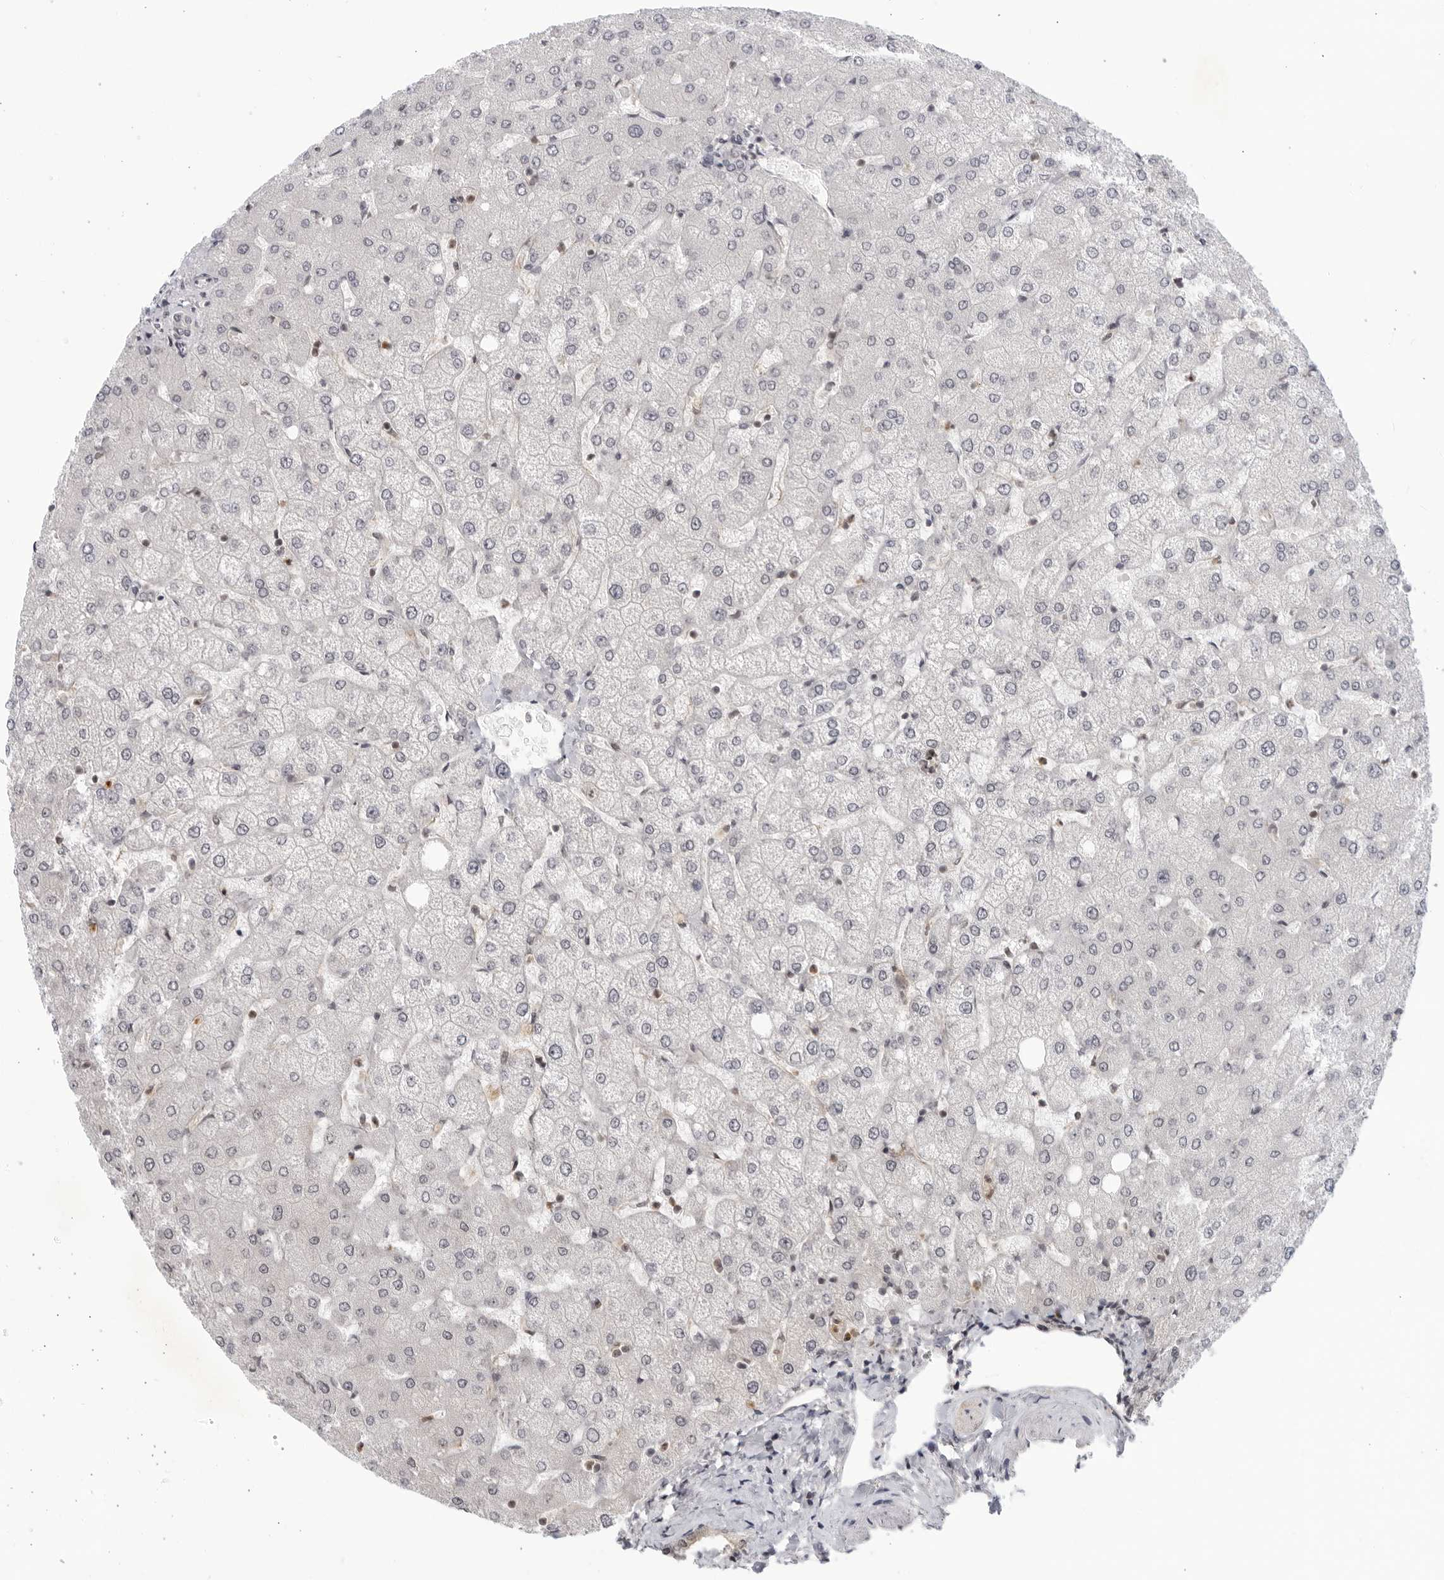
{"staining": {"intensity": "weak", "quantity": "25%-75%", "location": "nuclear"}, "tissue": "liver", "cell_type": "Cholangiocytes", "image_type": "normal", "snomed": [{"axis": "morphology", "description": "Normal tissue, NOS"}, {"axis": "topography", "description": "Liver"}], "caption": "The histopathology image shows a brown stain indicating the presence of a protein in the nuclear of cholangiocytes in liver.", "gene": "CC2D1B", "patient": {"sex": "female", "age": 54}}